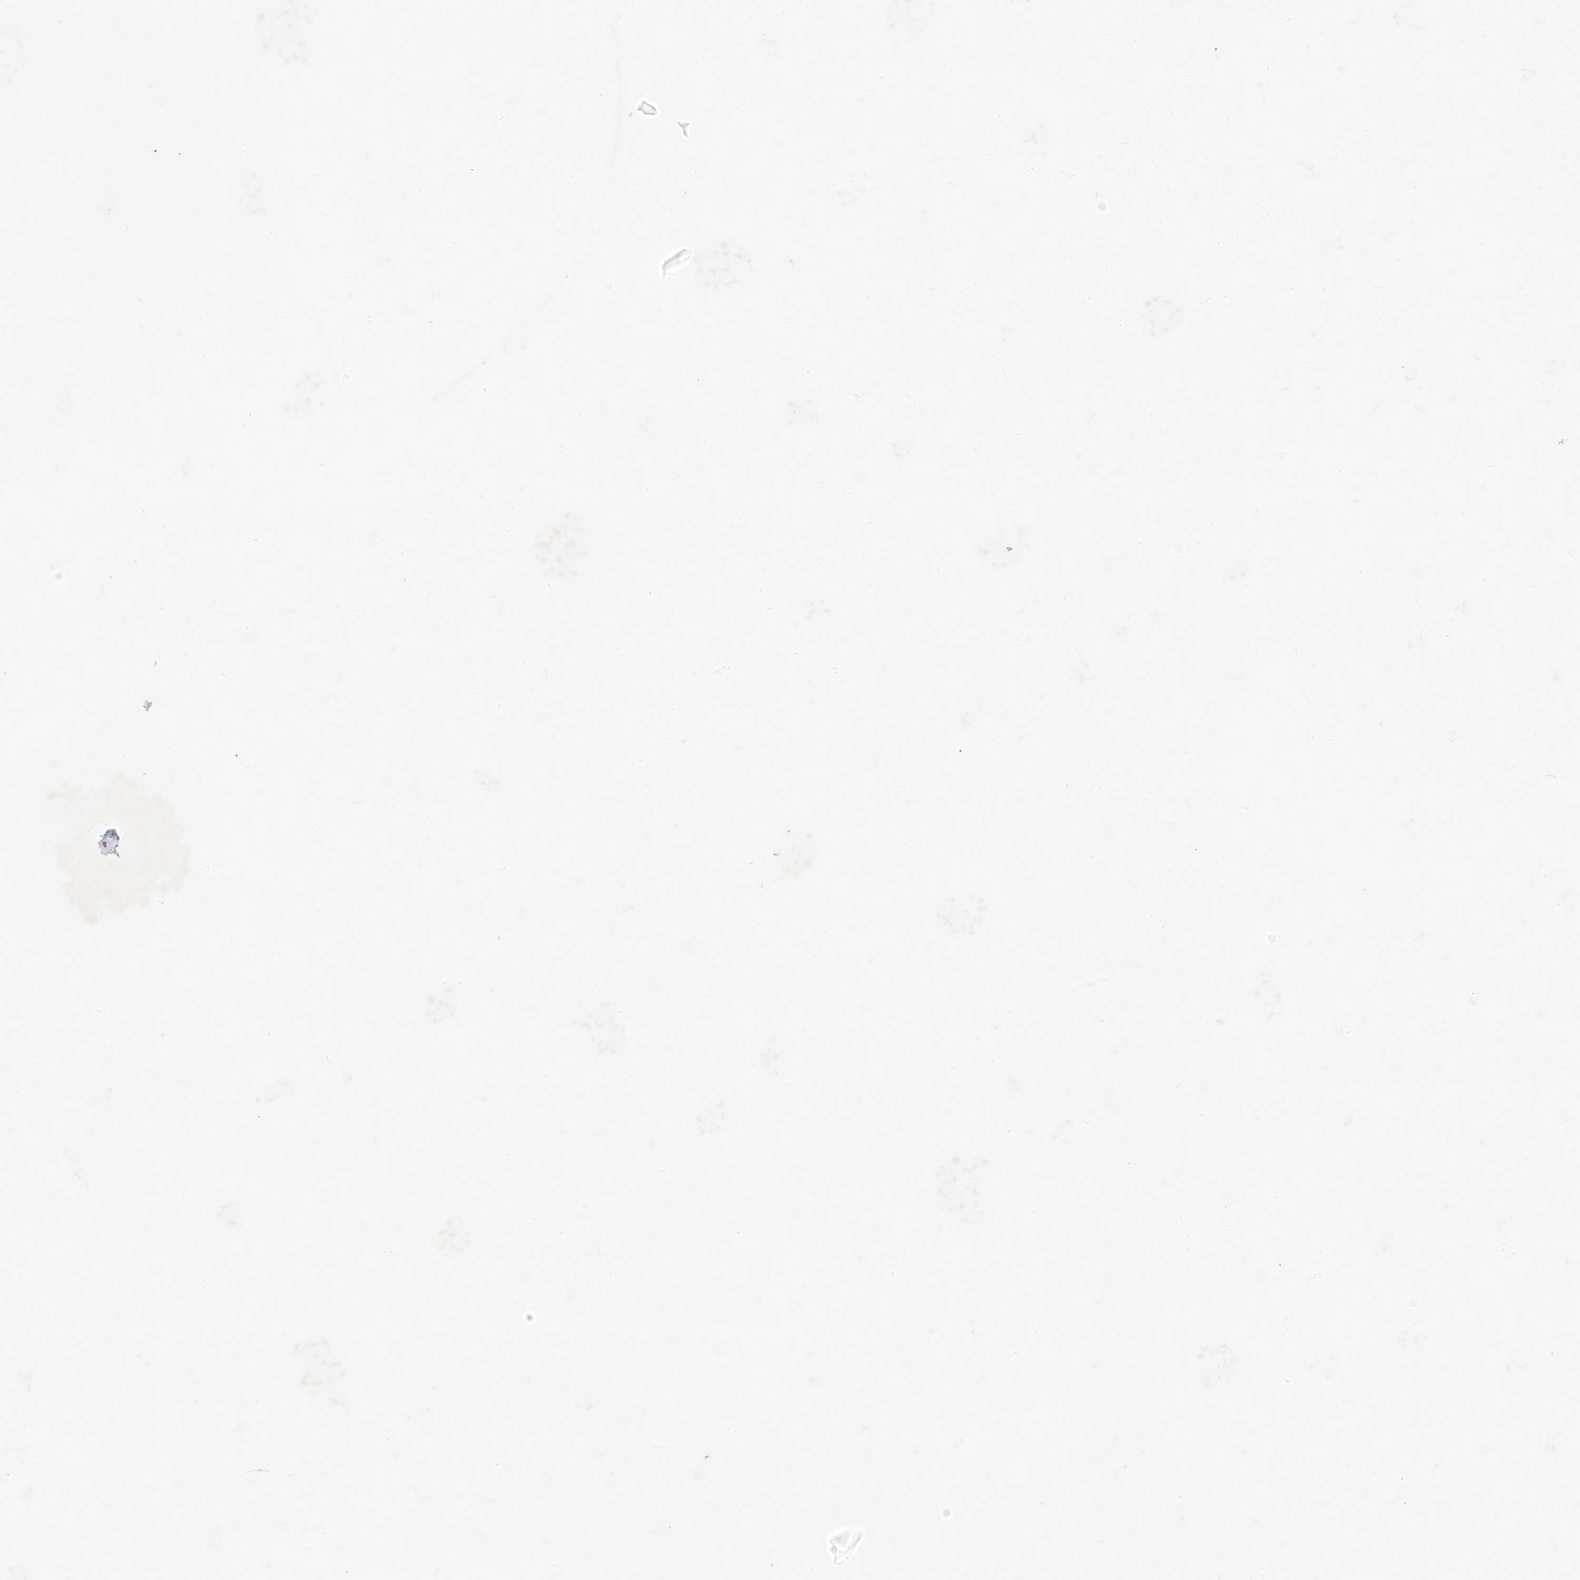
{"staining": {"intensity": "negative", "quantity": "none", "location": "none"}, "tissue": "parathyroid gland", "cell_type": "Glandular cells", "image_type": "normal", "snomed": [{"axis": "morphology", "description": "Normal tissue, NOS"}, {"axis": "topography", "description": "Parathyroid gland"}], "caption": "There is no significant staining in glandular cells of parathyroid gland. Brightfield microscopy of immunohistochemistry (IHC) stained with DAB (brown) and hematoxylin (blue), captured at high magnification.", "gene": "C1orf87", "patient": {"sex": "female", "age": 71}}